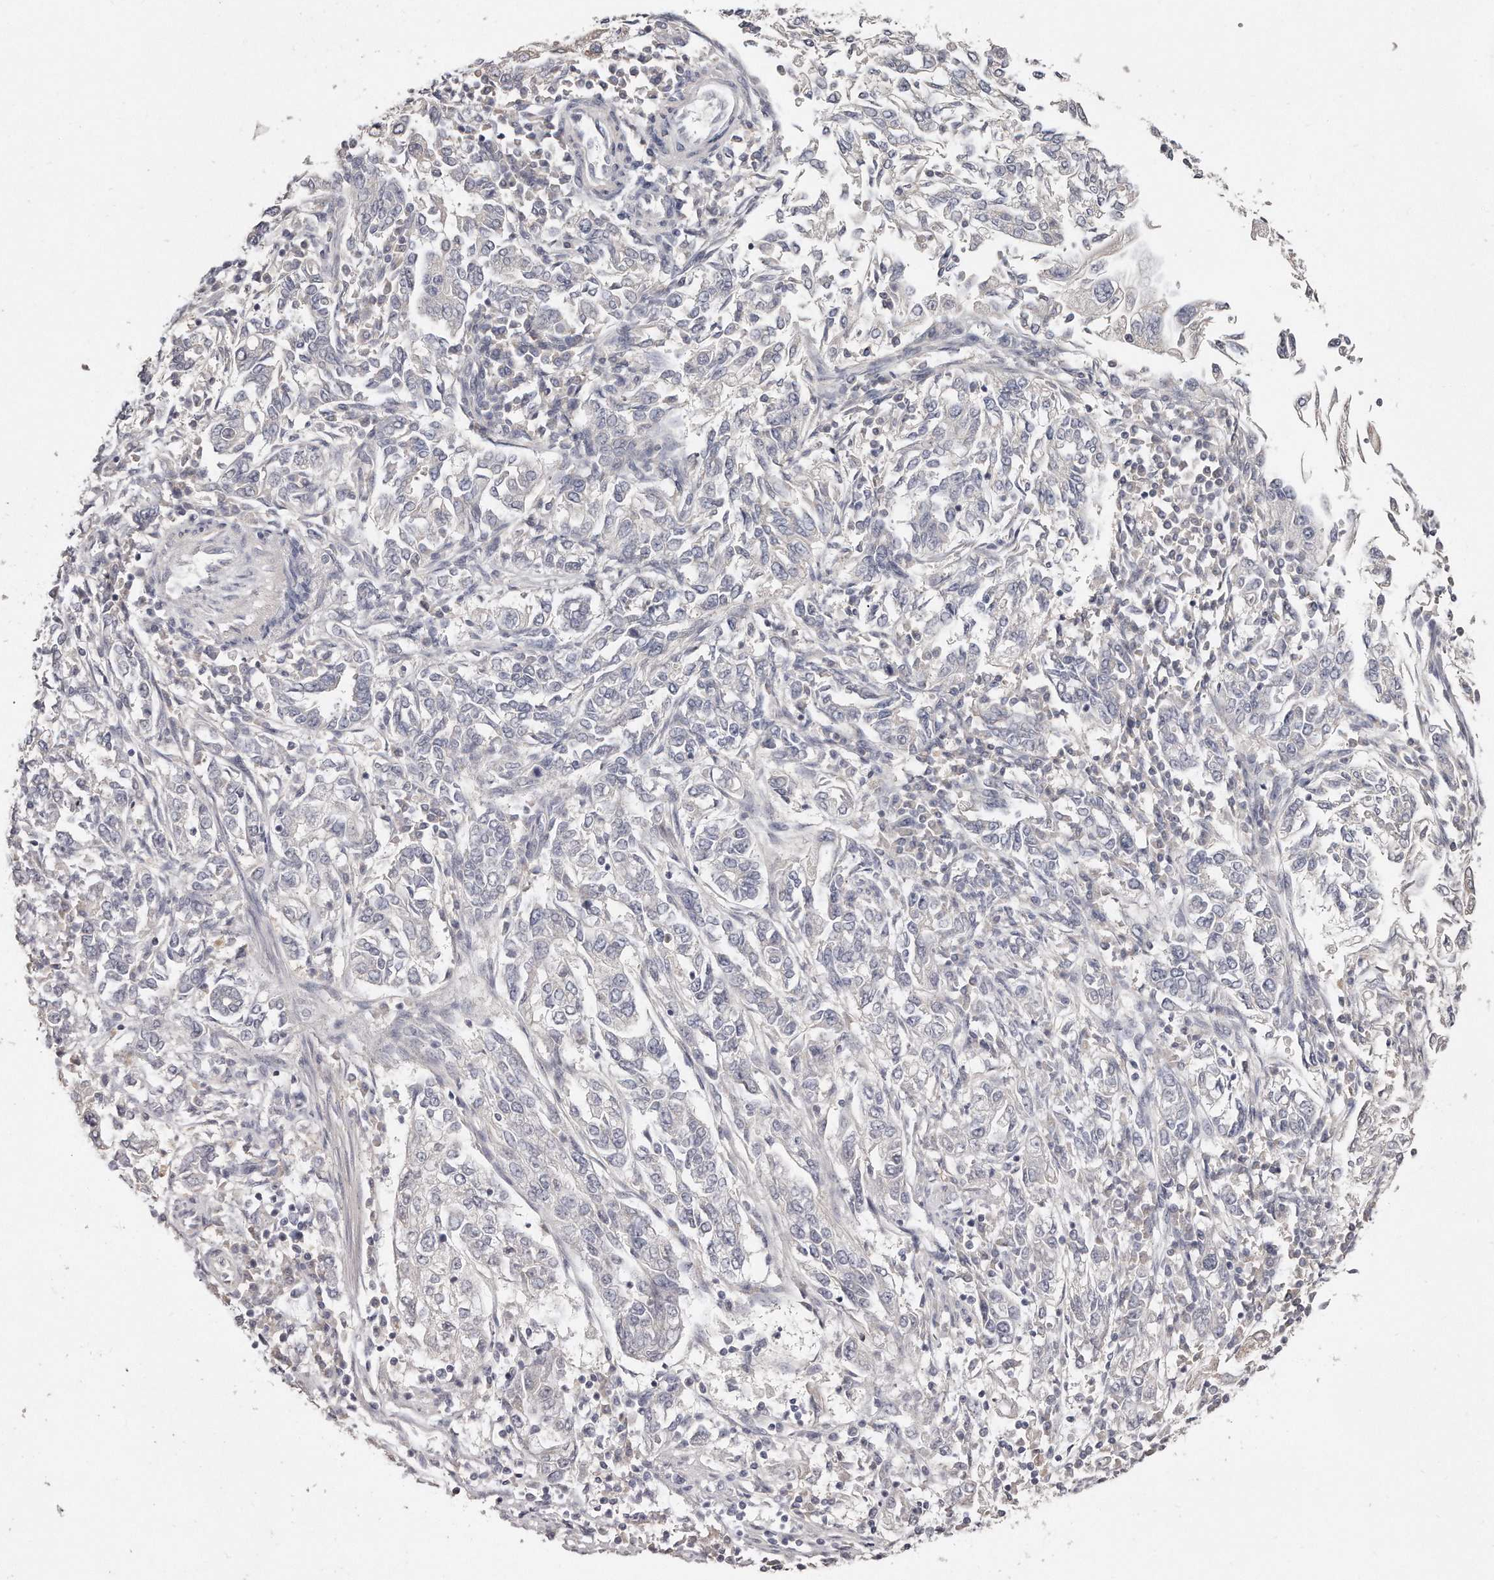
{"staining": {"intensity": "negative", "quantity": "none", "location": "none"}, "tissue": "endometrial cancer", "cell_type": "Tumor cells", "image_type": "cancer", "snomed": [{"axis": "morphology", "description": "Adenocarcinoma, NOS"}, {"axis": "topography", "description": "Endometrium"}], "caption": "A high-resolution histopathology image shows IHC staining of adenocarcinoma (endometrial), which shows no significant positivity in tumor cells. The staining was performed using DAB to visualize the protein expression in brown, while the nuclei were stained in blue with hematoxylin (Magnification: 20x).", "gene": "TTLL4", "patient": {"sex": "female", "age": 49}}